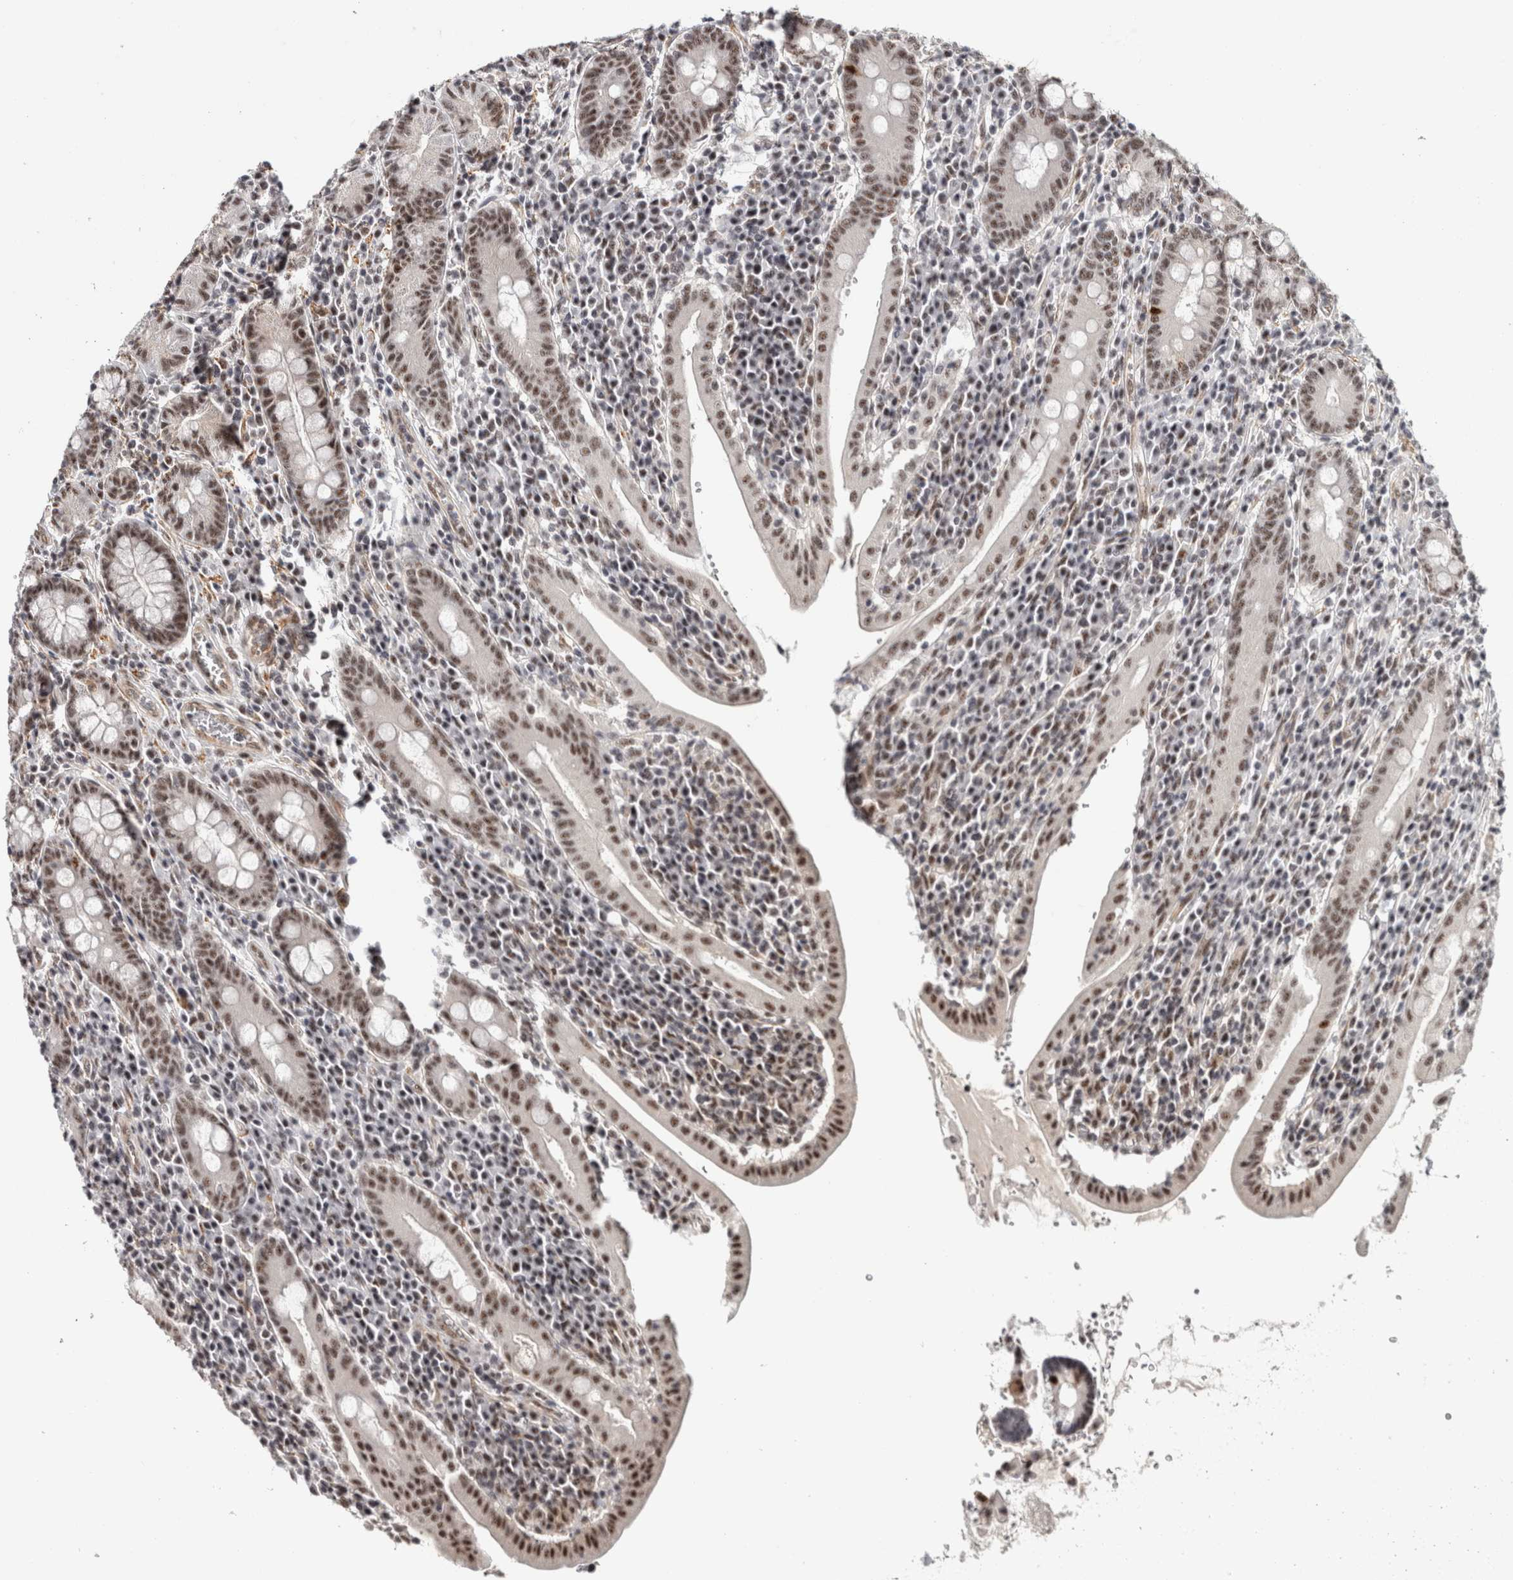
{"staining": {"intensity": "strong", "quantity": ">75%", "location": "nuclear"}, "tissue": "duodenum", "cell_type": "Glandular cells", "image_type": "normal", "snomed": [{"axis": "morphology", "description": "Normal tissue, NOS"}, {"axis": "morphology", "description": "Adenocarcinoma, NOS"}, {"axis": "topography", "description": "Pancreas"}, {"axis": "topography", "description": "Duodenum"}], "caption": "Unremarkable duodenum shows strong nuclear expression in approximately >75% of glandular cells, visualized by immunohistochemistry. (DAB (3,3'-diaminobenzidine) IHC with brightfield microscopy, high magnification).", "gene": "MKNK1", "patient": {"sex": "male", "age": 50}}